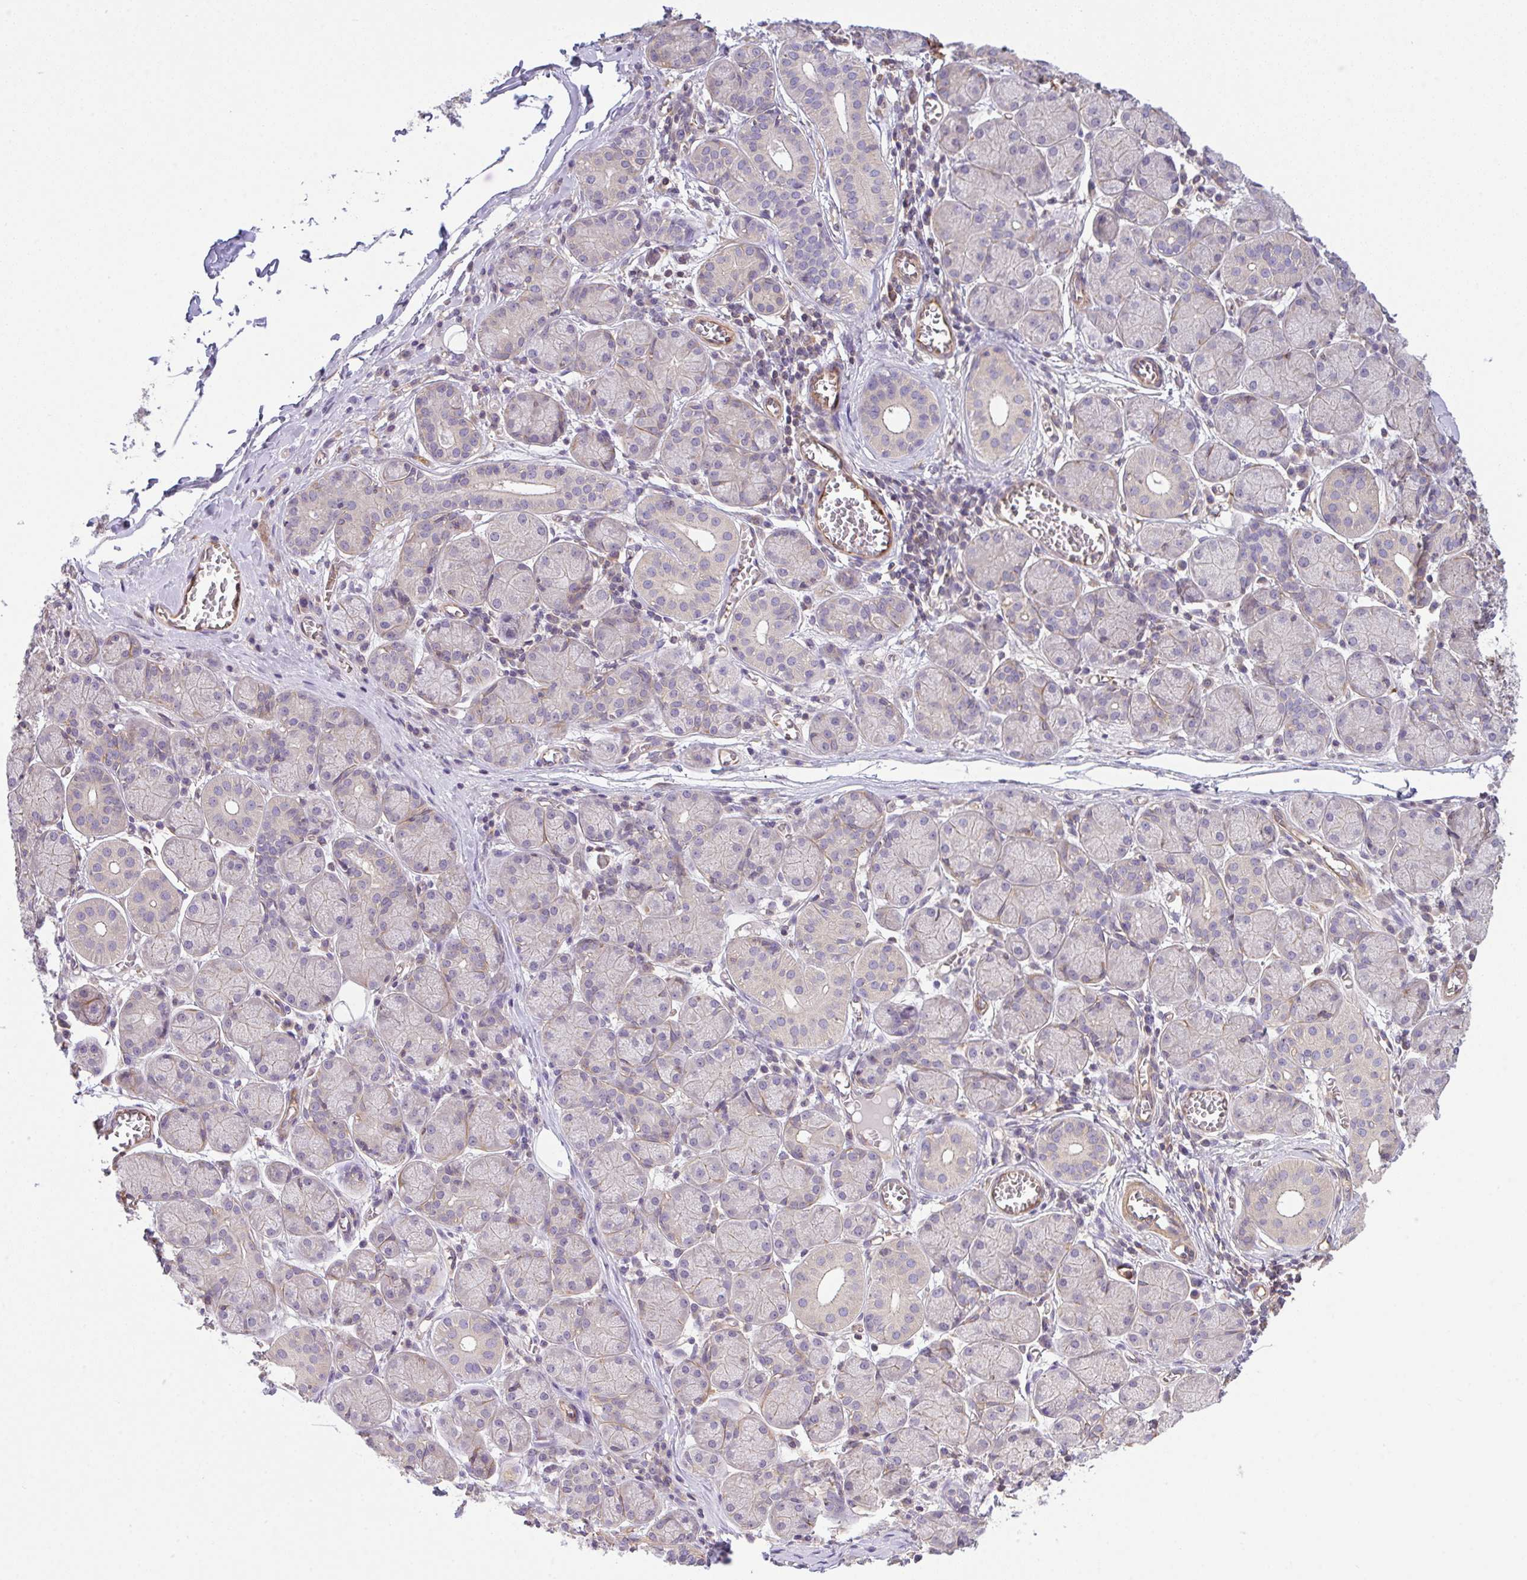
{"staining": {"intensity": "moderate", "quantity": "<25%", "location": "cytoplasmic/membranous"}, "tissue": "salivary gland", "cell_type": "Glandular cells", "image_type": "normal", "snomed": [{"axis": "morphology", "description": "Normal tissue, NOS"}, {"axis": "topography", "description": "Salivary gland"}], "caption": "Protein expression analysis of normal human salivary gland reveals moderate cytoplasmic/membranous staining in approximately <25% of glandular cells. Nuclei are stained in blue.", "gene": "TMEM229A", "patient": {"sex": "female", "age": 24}}